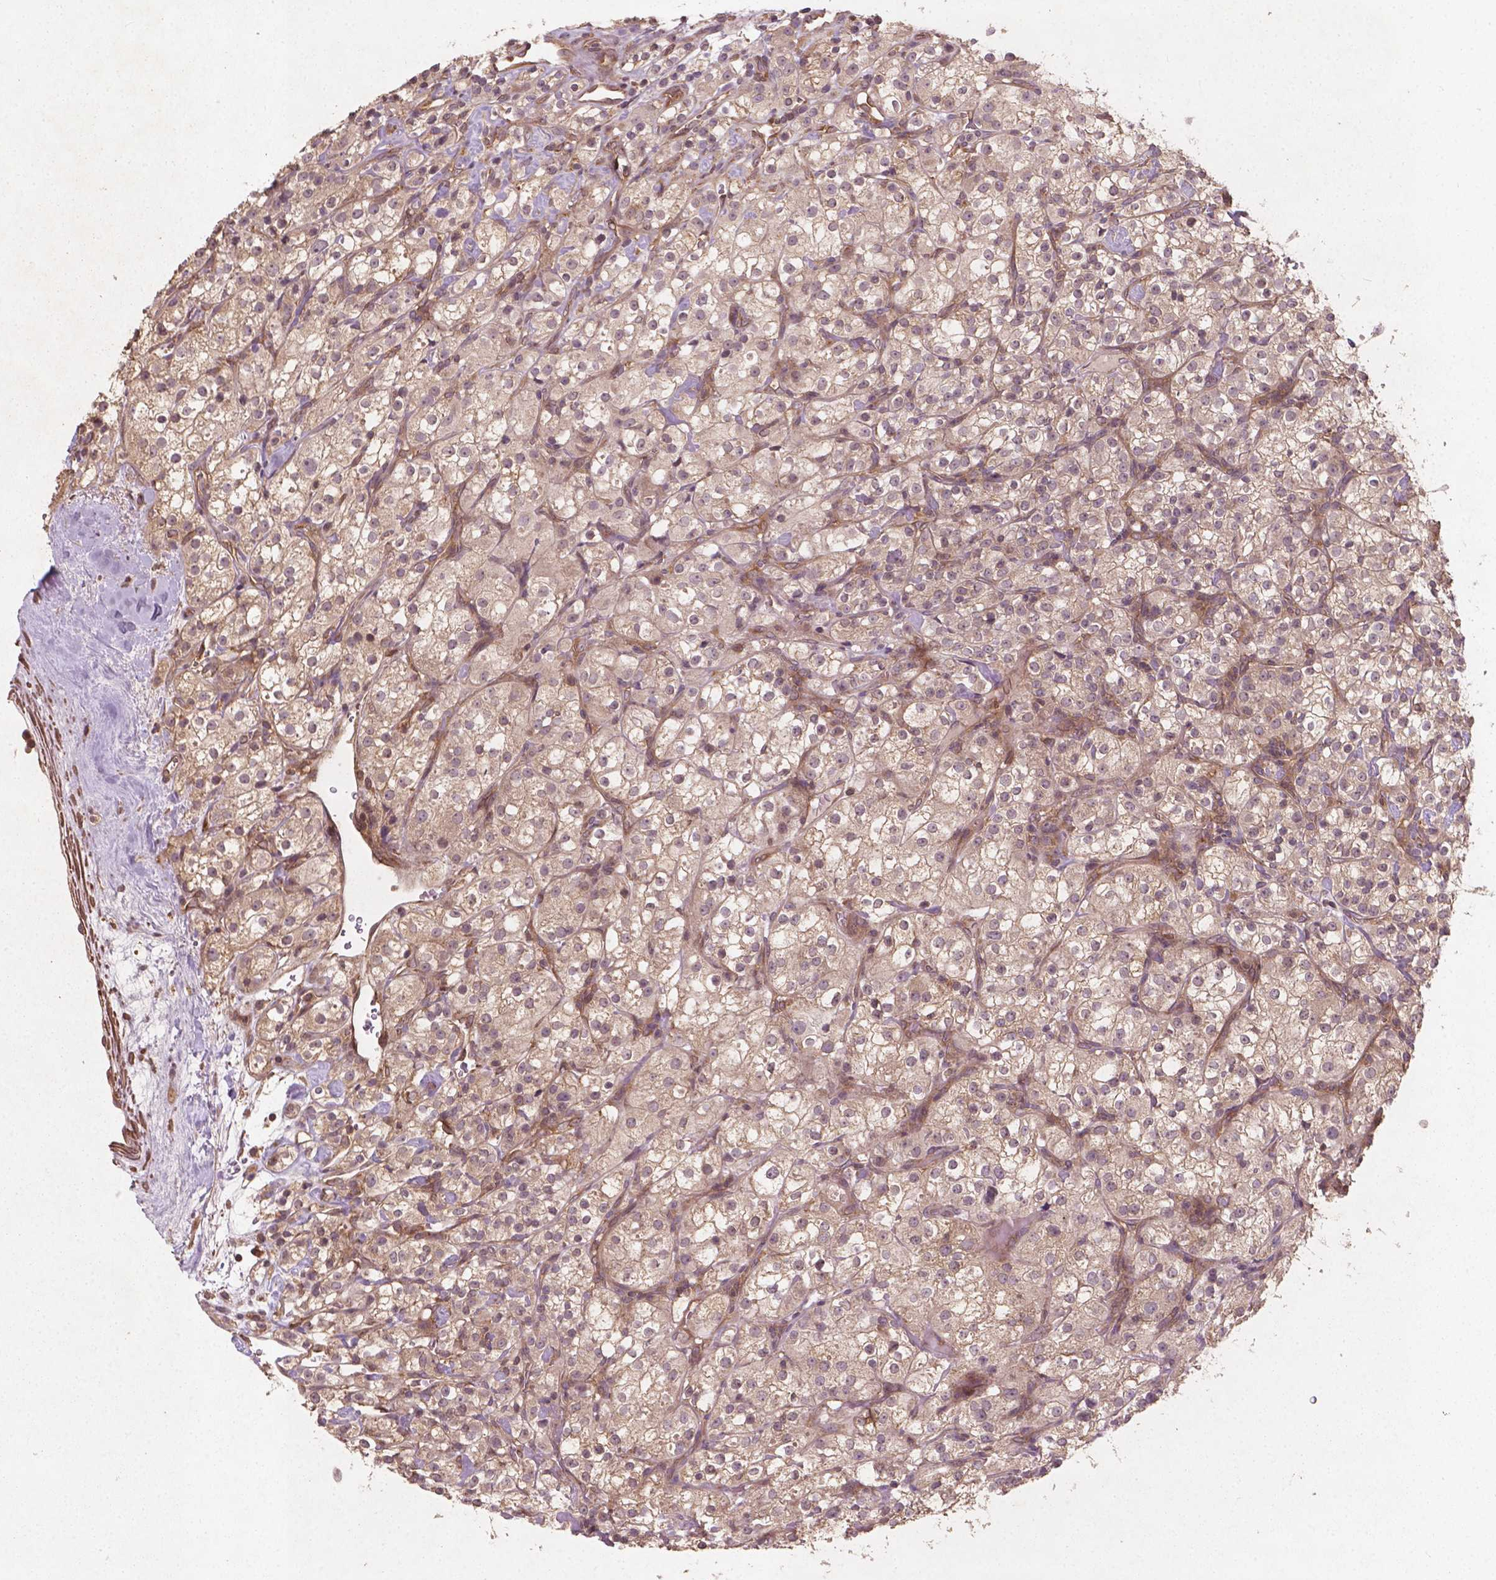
{"staining": {"intensity": "weak", "quantity": ">75%", "location": "cytoplasmic/membranous"}, "tissue": "renal cancer", "cell_type": "Tumor cells", "image_type": "cancer", "snomed": [{"axis": "morphology", "description": "Adenocarcinoma, NOS"}, {"axis": "topography", "description": "Kidney"}], "caption": "Protein positivity by immunohistochemistry (IHC) demonstrates weak cytoplasmic/membranous positivity in about >75% of tumor cells in renal cancer.", "gene": "CYFIP2", "patient": {"sex": "male", "age": 77}}